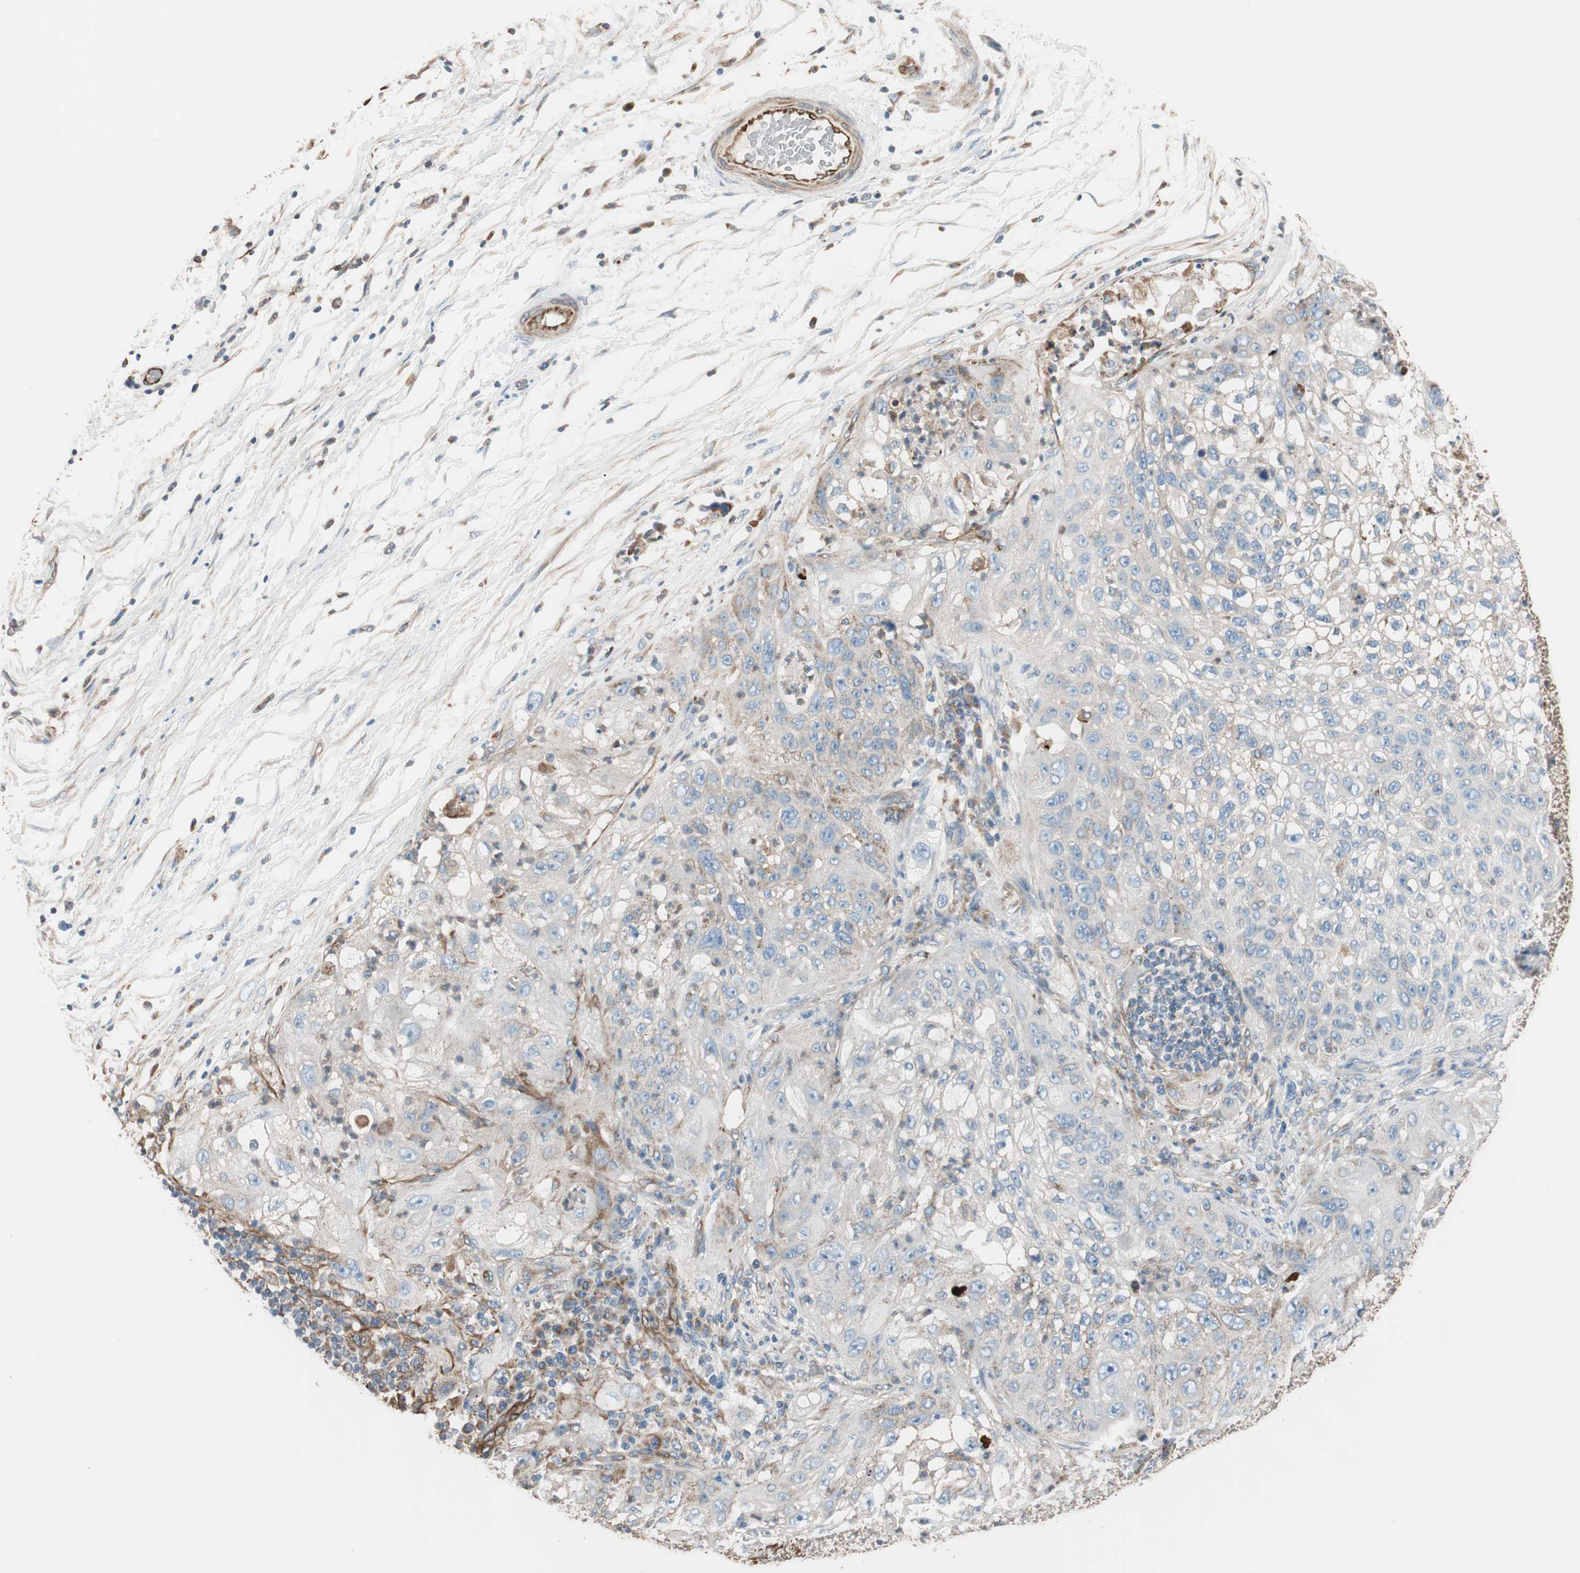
{"staining": {"intensity": "weak", "quantity": "25%-75%", "location": "cytoplasmic/membranous"}, "tissue": "lung cancer", "cell_type": "Tumor cells", "image_type": "cancer", "snomed": [{"axis": "morphology", "description": "Inflammation, NOS"}, {"axis": "morphology", "description": "Squamous cell carcinoma, NOS"}, {"axis": "topography", "description": "Lymph node"}, {"axis": "topography", "description": "Soft tissue"}, {"axis": "topography", "description": "Lung"}], "caption": "Immunohistochemistry (IHC) of human squamous cell carcinoma (lung) demonstrates low levels of weak cytoplasmic/membranous staining in approximately 25%-75% of tumor cells.", "gene": "SRCIN1", "patient": {"sex": "male", "age": 66}}